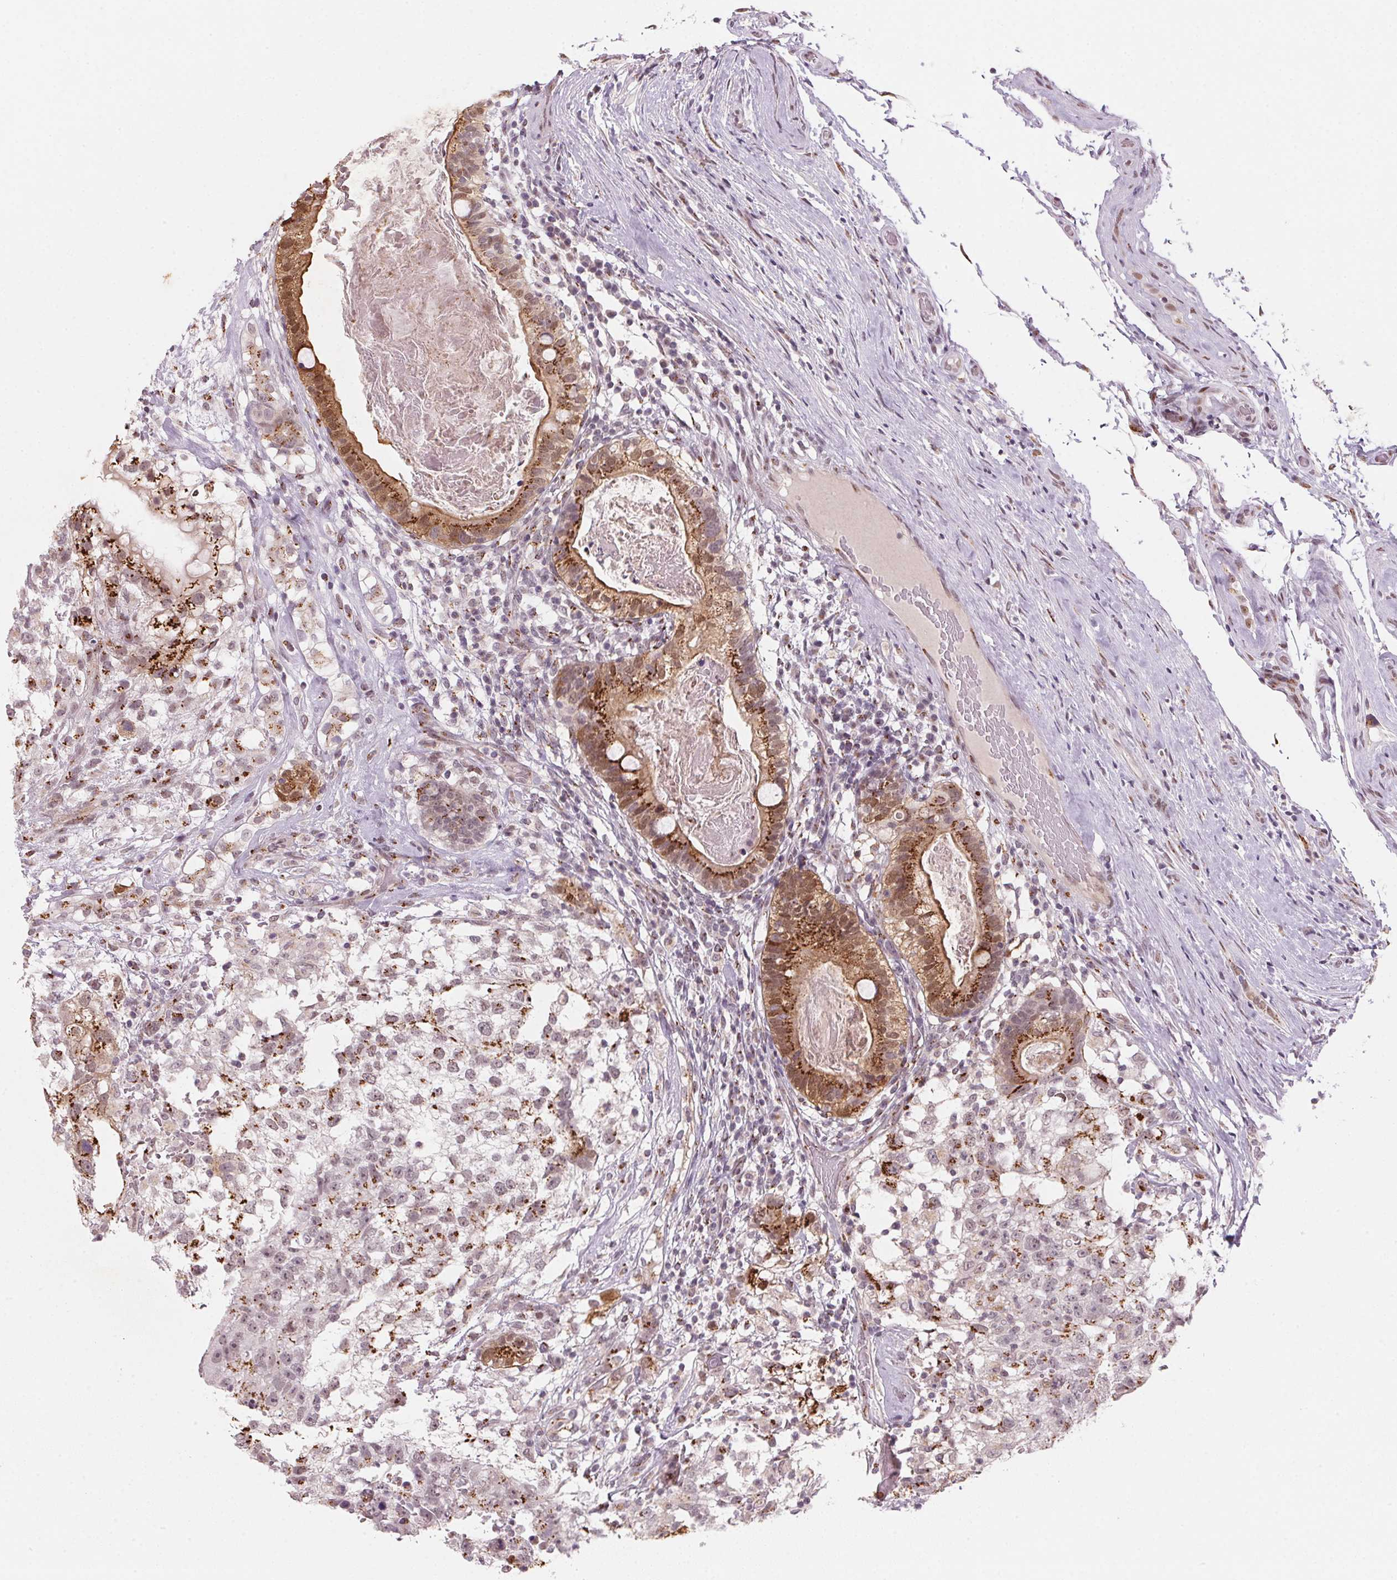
{"staining": {"intensity": "strong", "quantity": "25%-75%", "location": "cytoplasmic/membranous"}, "tissue": "testis cancer", "cell_type": "Tumor cells", "image_type": "cancer", "snomed": [{"axis": "morphology", "description": "Seminoma, NOS"}, {"axis": "morphology", "description": "Carcinoma, Embryonal, NOS"}, {"axis": "topography", "description": "Testis"}], "caption": "About 25%-75% of tumor cells in human testis embryonal carcinoma reveal strong cytoplasmic/membranous protein staining as visualized by brown immunohistochemical staining.", "gene": "RAB22A", "patient": {"sex": "male", "age": 41}}